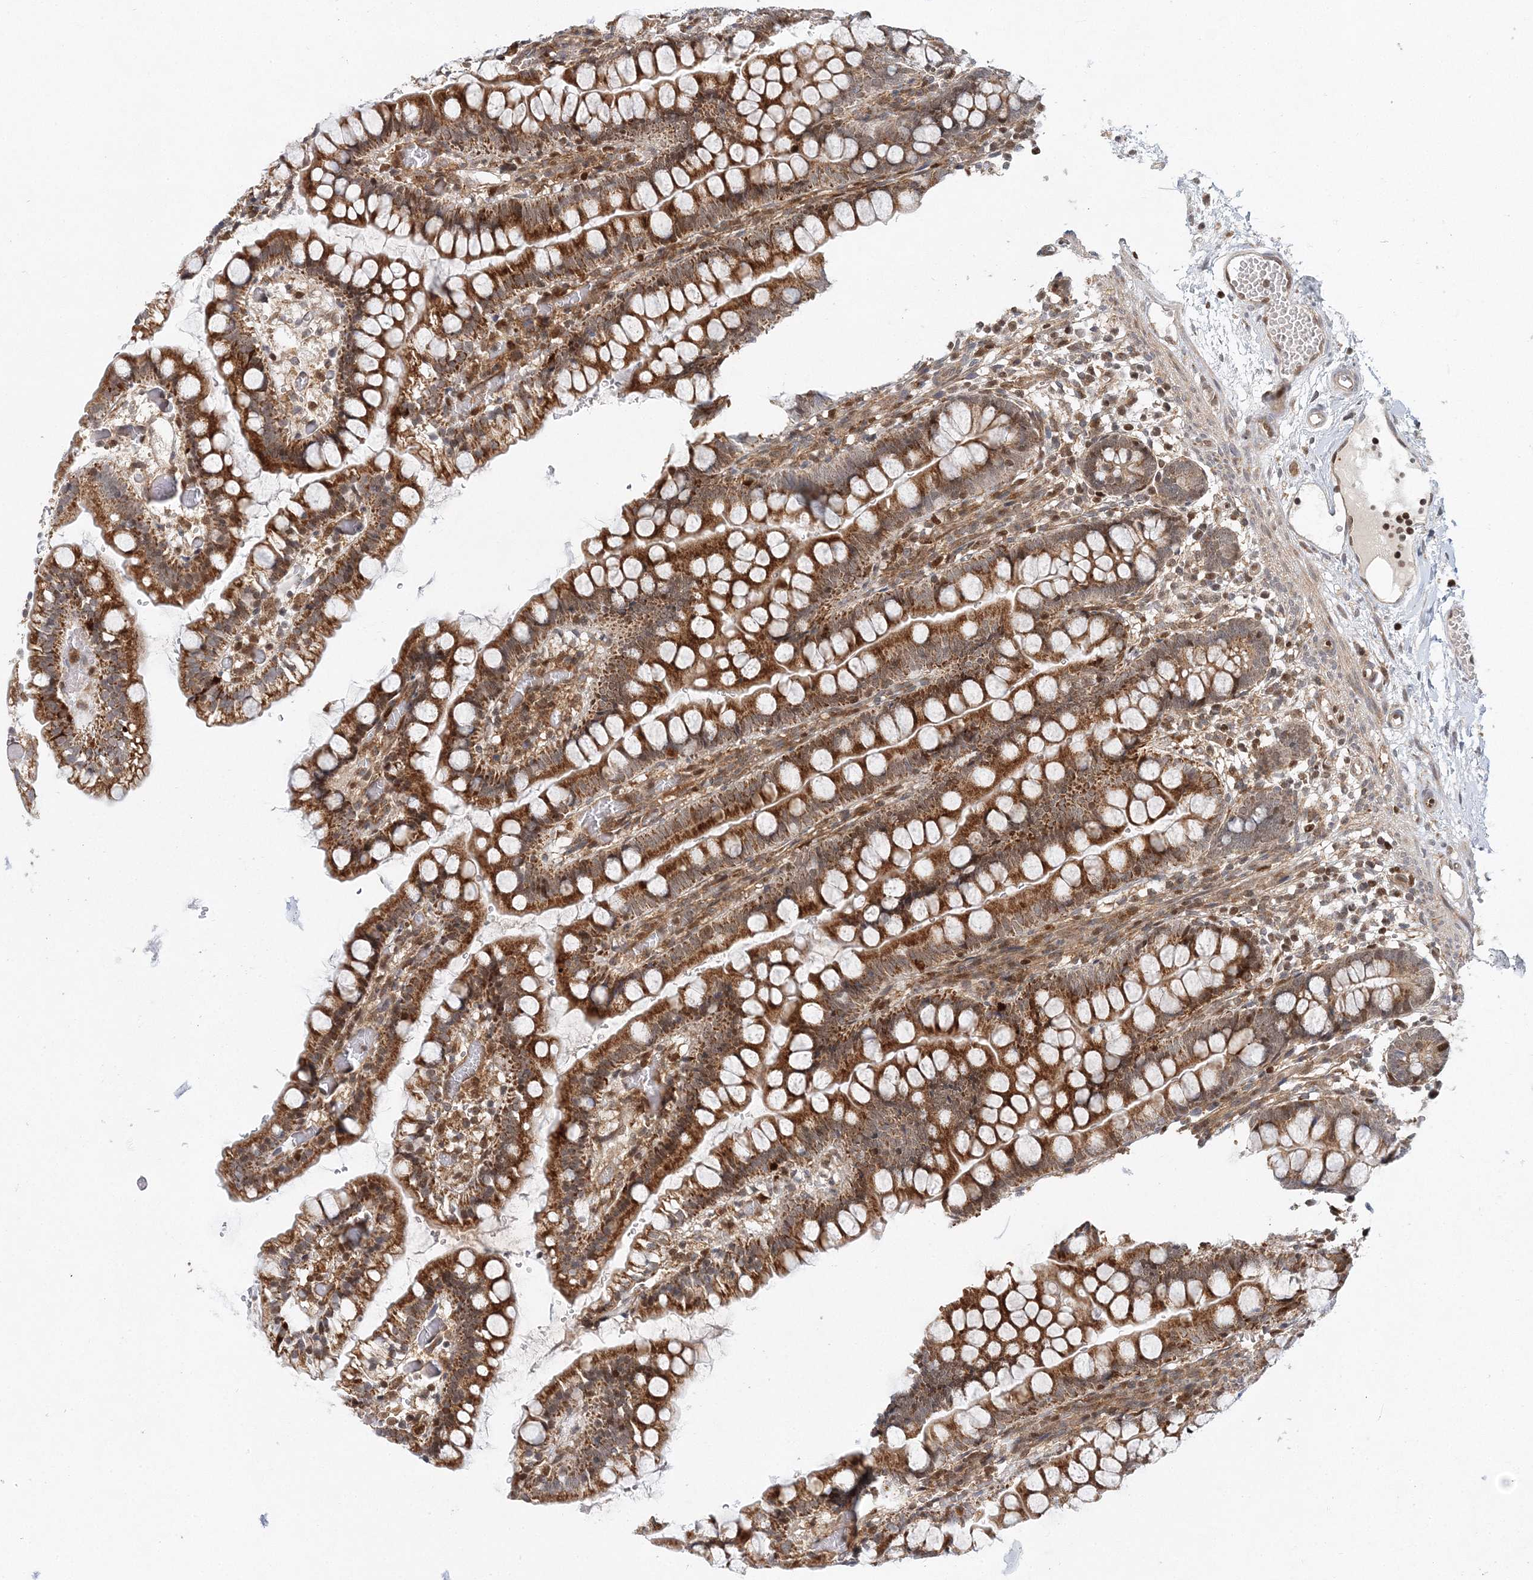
{"staining": {"intensity": "strong", "quantity": ">75%", "location": "cytoplasmic/membranous"}, "tissue": "small intestine", "cell_type": "Glandular cells", "image_type": "normal", "snomed": [{"axis": "morphology", "description": "Normal tissue, NOS"}, {"axis": "morphology", "description": "Developmental malformation"}, {"axis": "topography", "description": "Small intestine"}], "caption": "Small intestine stained with a brown dye displays strong cytoplasmic/membranous positive positivity in approximately >75% of glandular cells.", "gene": "RAB11FIP2", "patient": {"sex": "male"}}